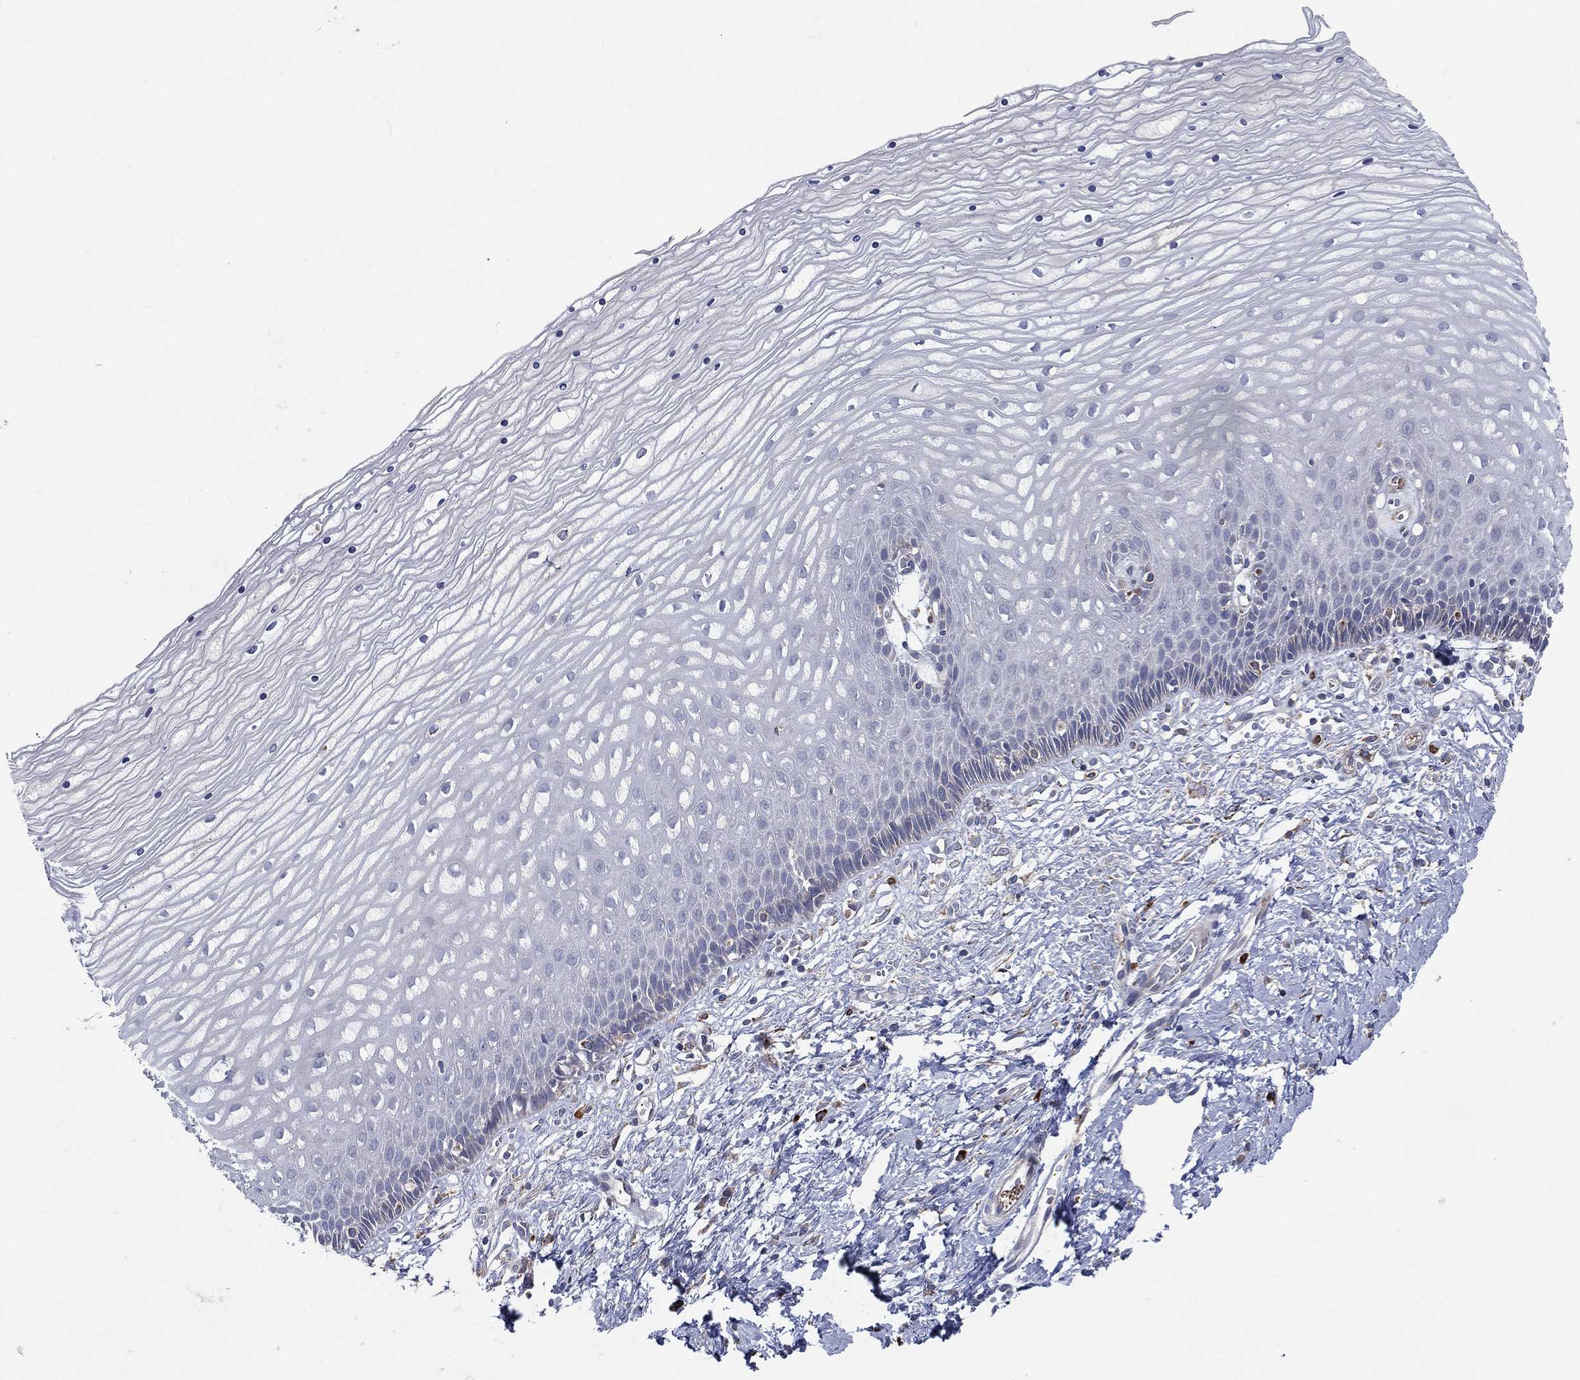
{"staining": {"intensity": "moderate", "quantity": "25%-75%", "location": "cytoplasmic/membranous"}, "tissue": "cervix", "cell_type": "Glandular cells", "image_type": "normal", "snomed": [{"axis": "morphology", "description": "Normal tissue, NOS"}, {"axis": "topography", "description": "Cervix"}], "caption": "IHC staining of unremarkable cervix, which reveals medium levels of moderate cytoplasmic/membranous positivity in about 25%-75% of glandular cells indicating moderate cytoplasmic/membranous protein staining. The staining was performed using DAB (brown) for protein detection and nuclei were counterstained in hematoxylin (blue).", "gene": "CCDC159", "patient": {"sex": "female", "age": 35}}